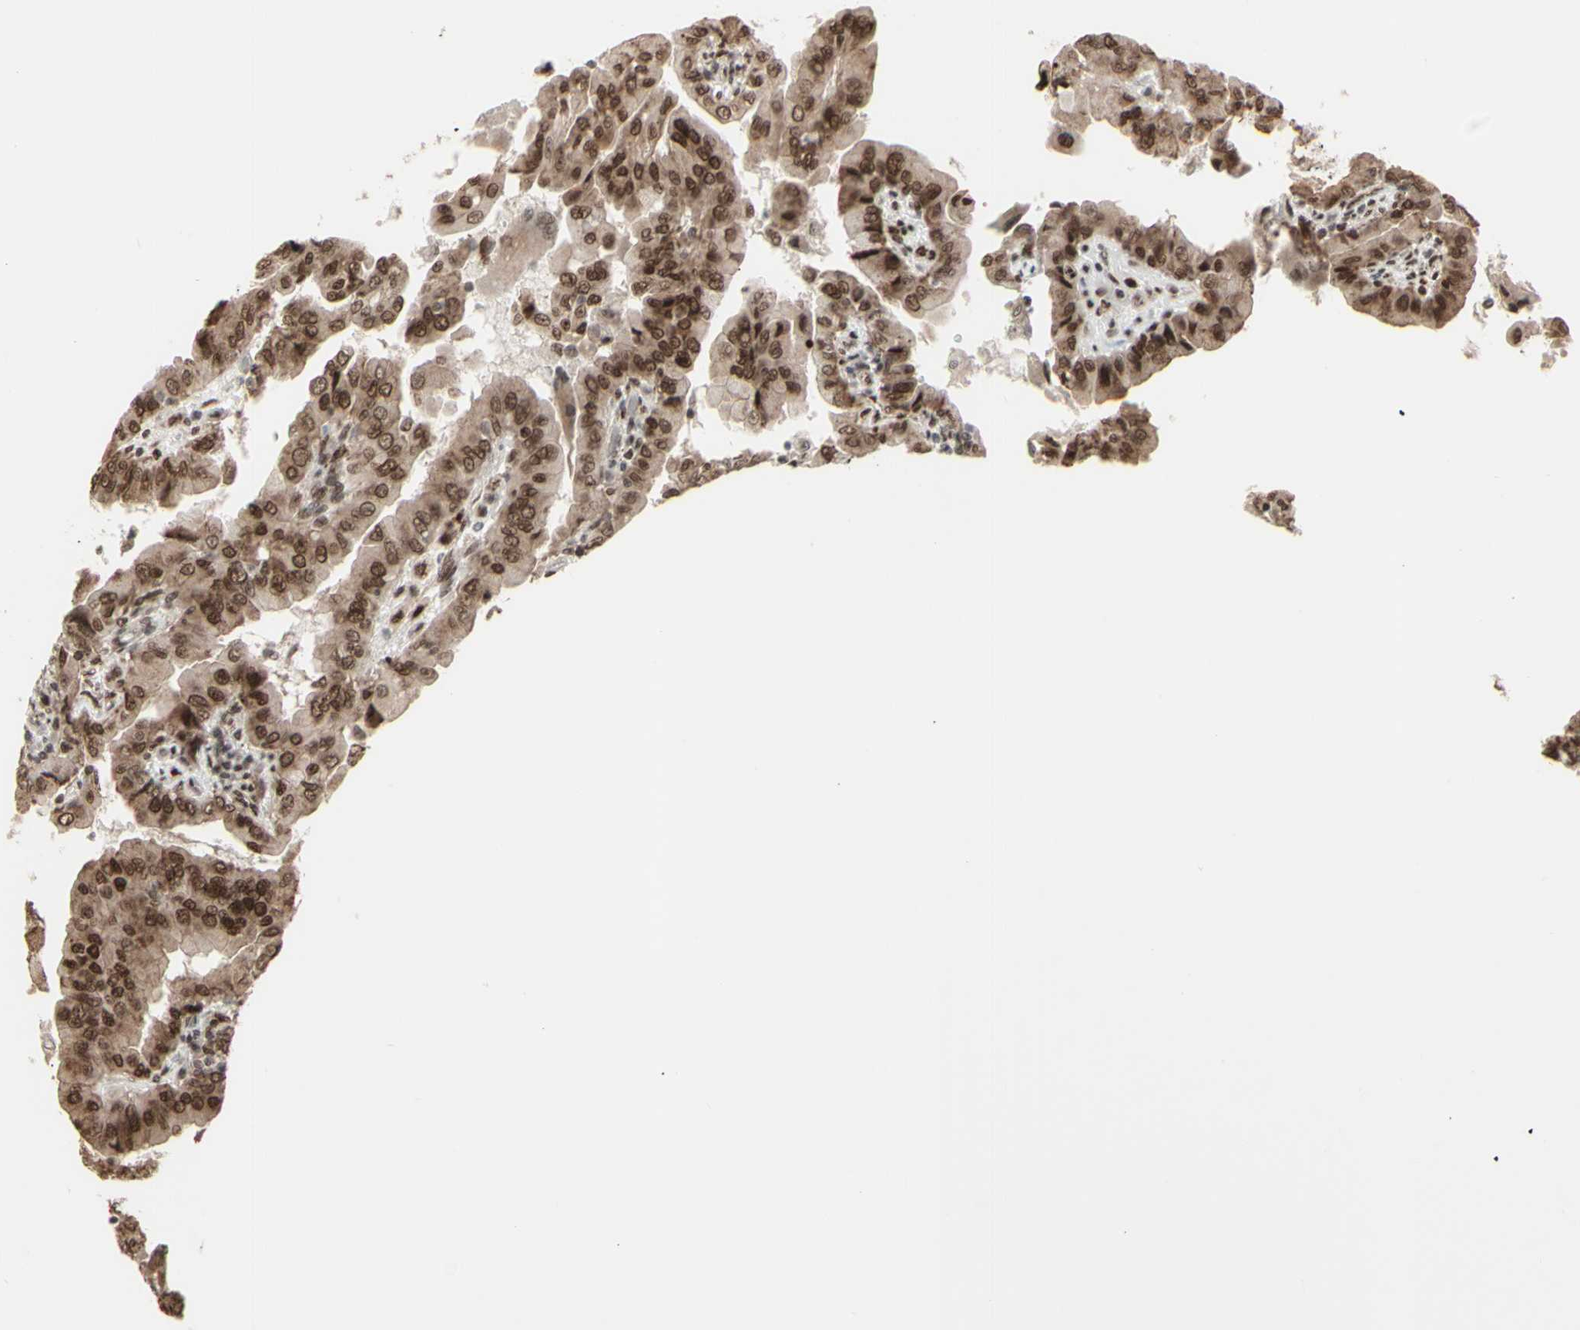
{"staining": {"intensity": "moderate", "quantity": ">75%", "location": "cytoplasmic/membranous,nuclear"}, "tissue": "thyroid cancer", "cell_type": "Tumor cells", "image_type": "cancer", "snomed": [{"axis": "morphology", "description": "Papillary adenocarcinoma, NOS"}, {"axis": "topography", "description": "Thyroid gland"}], "caption": "IHC image of neoplastic tissue: human thyroid cancer stained using IHC exhibits medium levels of moderate protein expression localized specifically in the cytoplasmic/membranous and nuclear of tumor cells, appearing as a cytoplasmic/membranous and nuclear brown color.", "gene": "CBX1", "patient": {"sex": "male", "age": 33}}